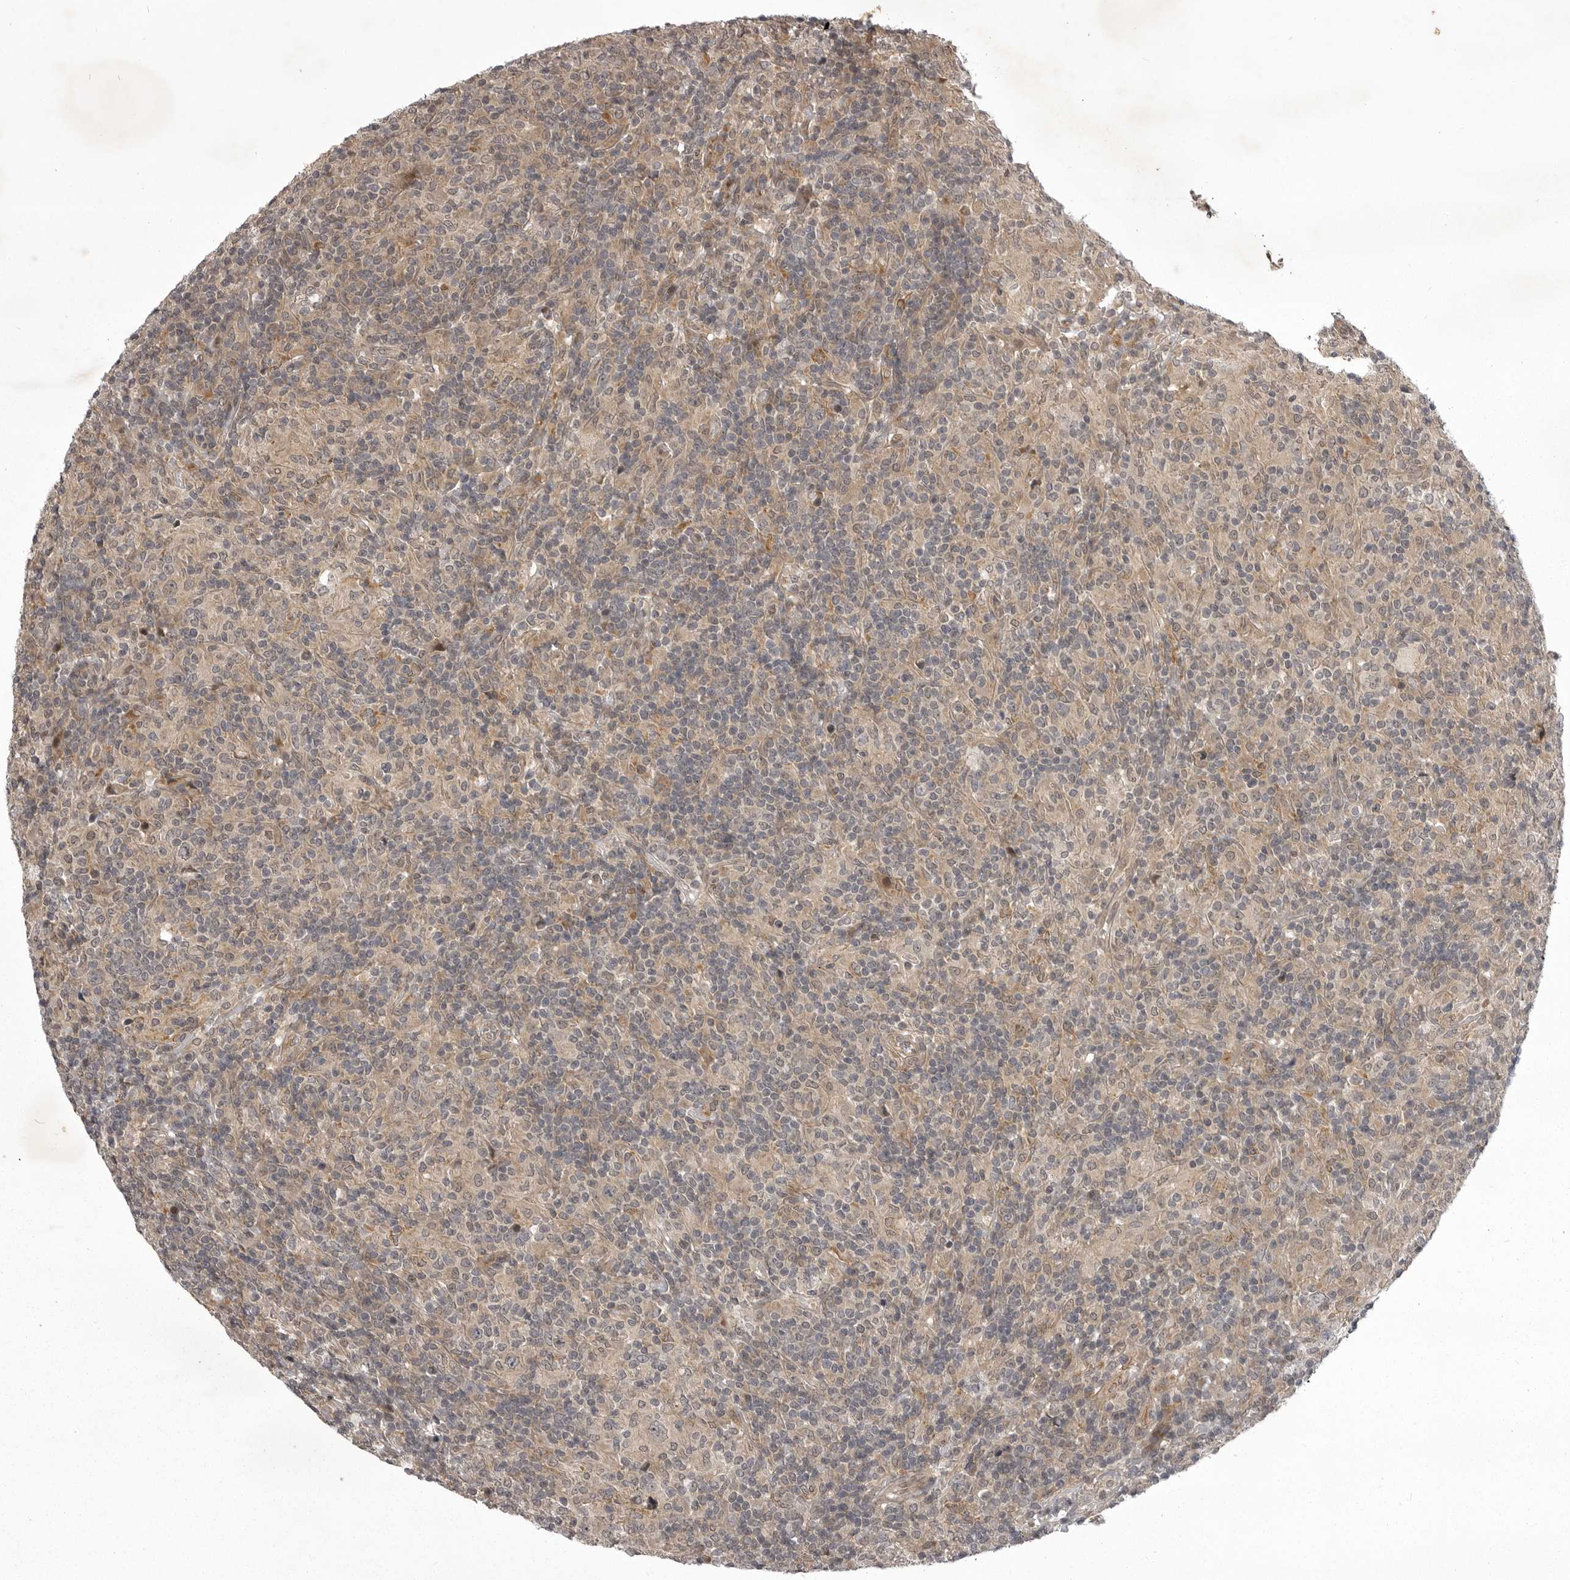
{"staining": {"intensity": "weak", "quantity": "<25%", "location": "cytoplasmic/membranous"}, "tissue": "lymphoma", "cell_type": "Tumor cells", "image_type": "cancer", "snomed": [{"axis": "morphology", "description": "Hodgkin's disease, NOS"}, {"axis": "topography", "description": "Lymph node"}], "caption": "The image displays no significant positivity in tumor cells of lymphoma. Brightfield microscopy of immunohistochemistry (IHC) stained with DAB (brown) and hematoxylin (blue), captured at high magnification.", "gene": "SNX16", "patient": {"sex": "male", "age": 70}}